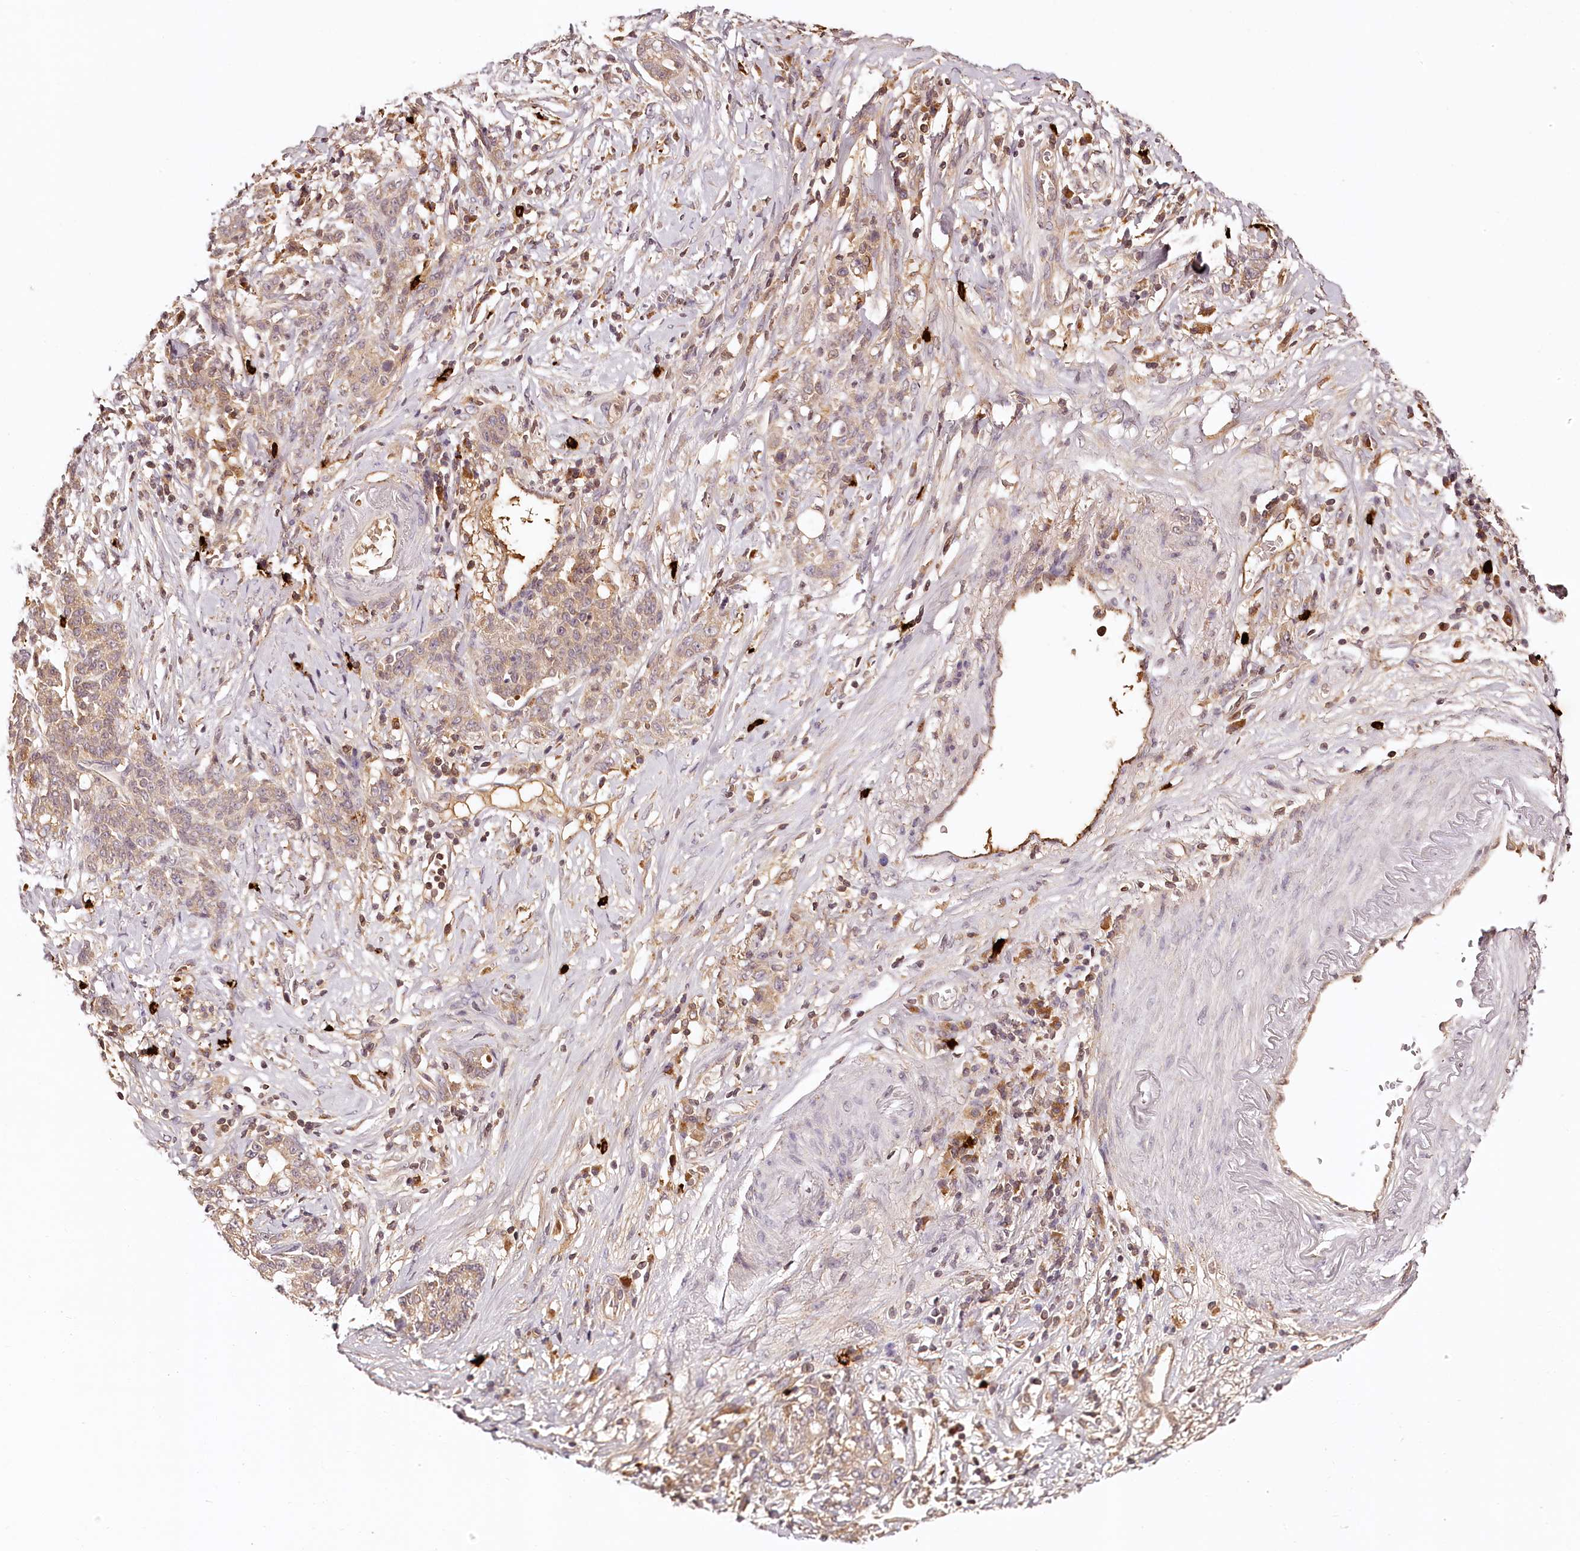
{"staining": {"intensity": "weak", "quantity": ">75%", "location": "cytoplasmic/membranous"}, "tissue": "stomach cancer", "cell_type": "Tumor cells", "image_type": "cancer", "snomed": [{"axis": "morphology", "description": "Adenocarcinoma, NOS"}, {"axis": "topography", "description": "Stomach, lower"}], "caption": "Protein positivity by IHC shows weak cytoplasmic/membranous staining in approximately >75% of tumor cells in stomach cancer (adenocarcinoma).", "gene": "SYNGR1", "patient": {"sex": "male", "age": 88}}